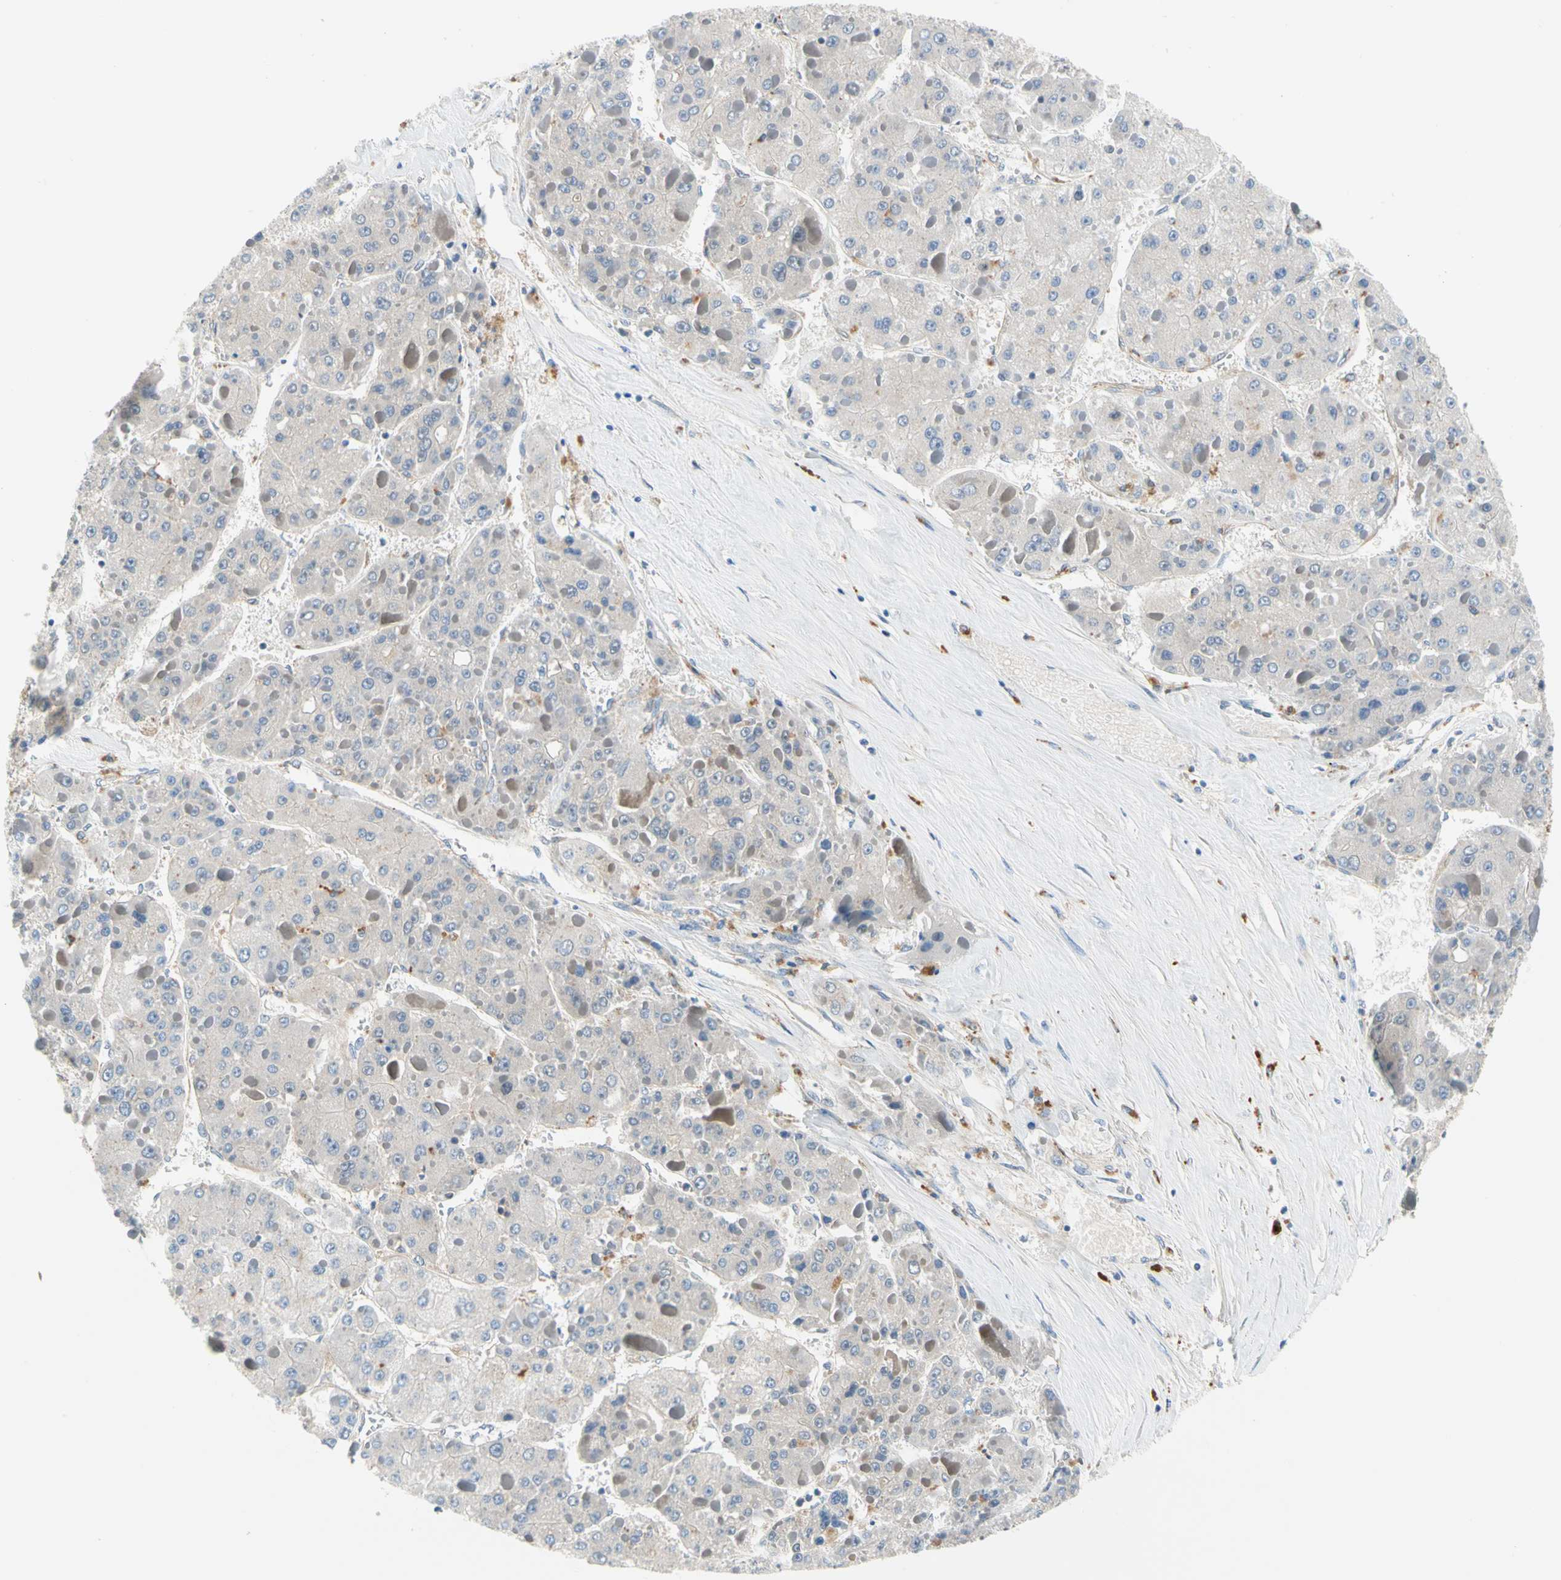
{"staining": {"intensity": "negative", "quantity": "none", "location": "none"}, "tissue": "liver cancer", "cell_type": "Tumor cells", "image_type": "cancer", "snomed": [{"axis": "morphology", "description": "Carcinoma, Hepatocellular, NOS"}, {"axis": "topography", "description": "Liver"}], "caption": "A histopathology image of human hepatocellular carcinoma (liver) is negative for staining in tumor cells.", "gene": "ENTREP3", "patient": {"sex": "female", "age": 73}}